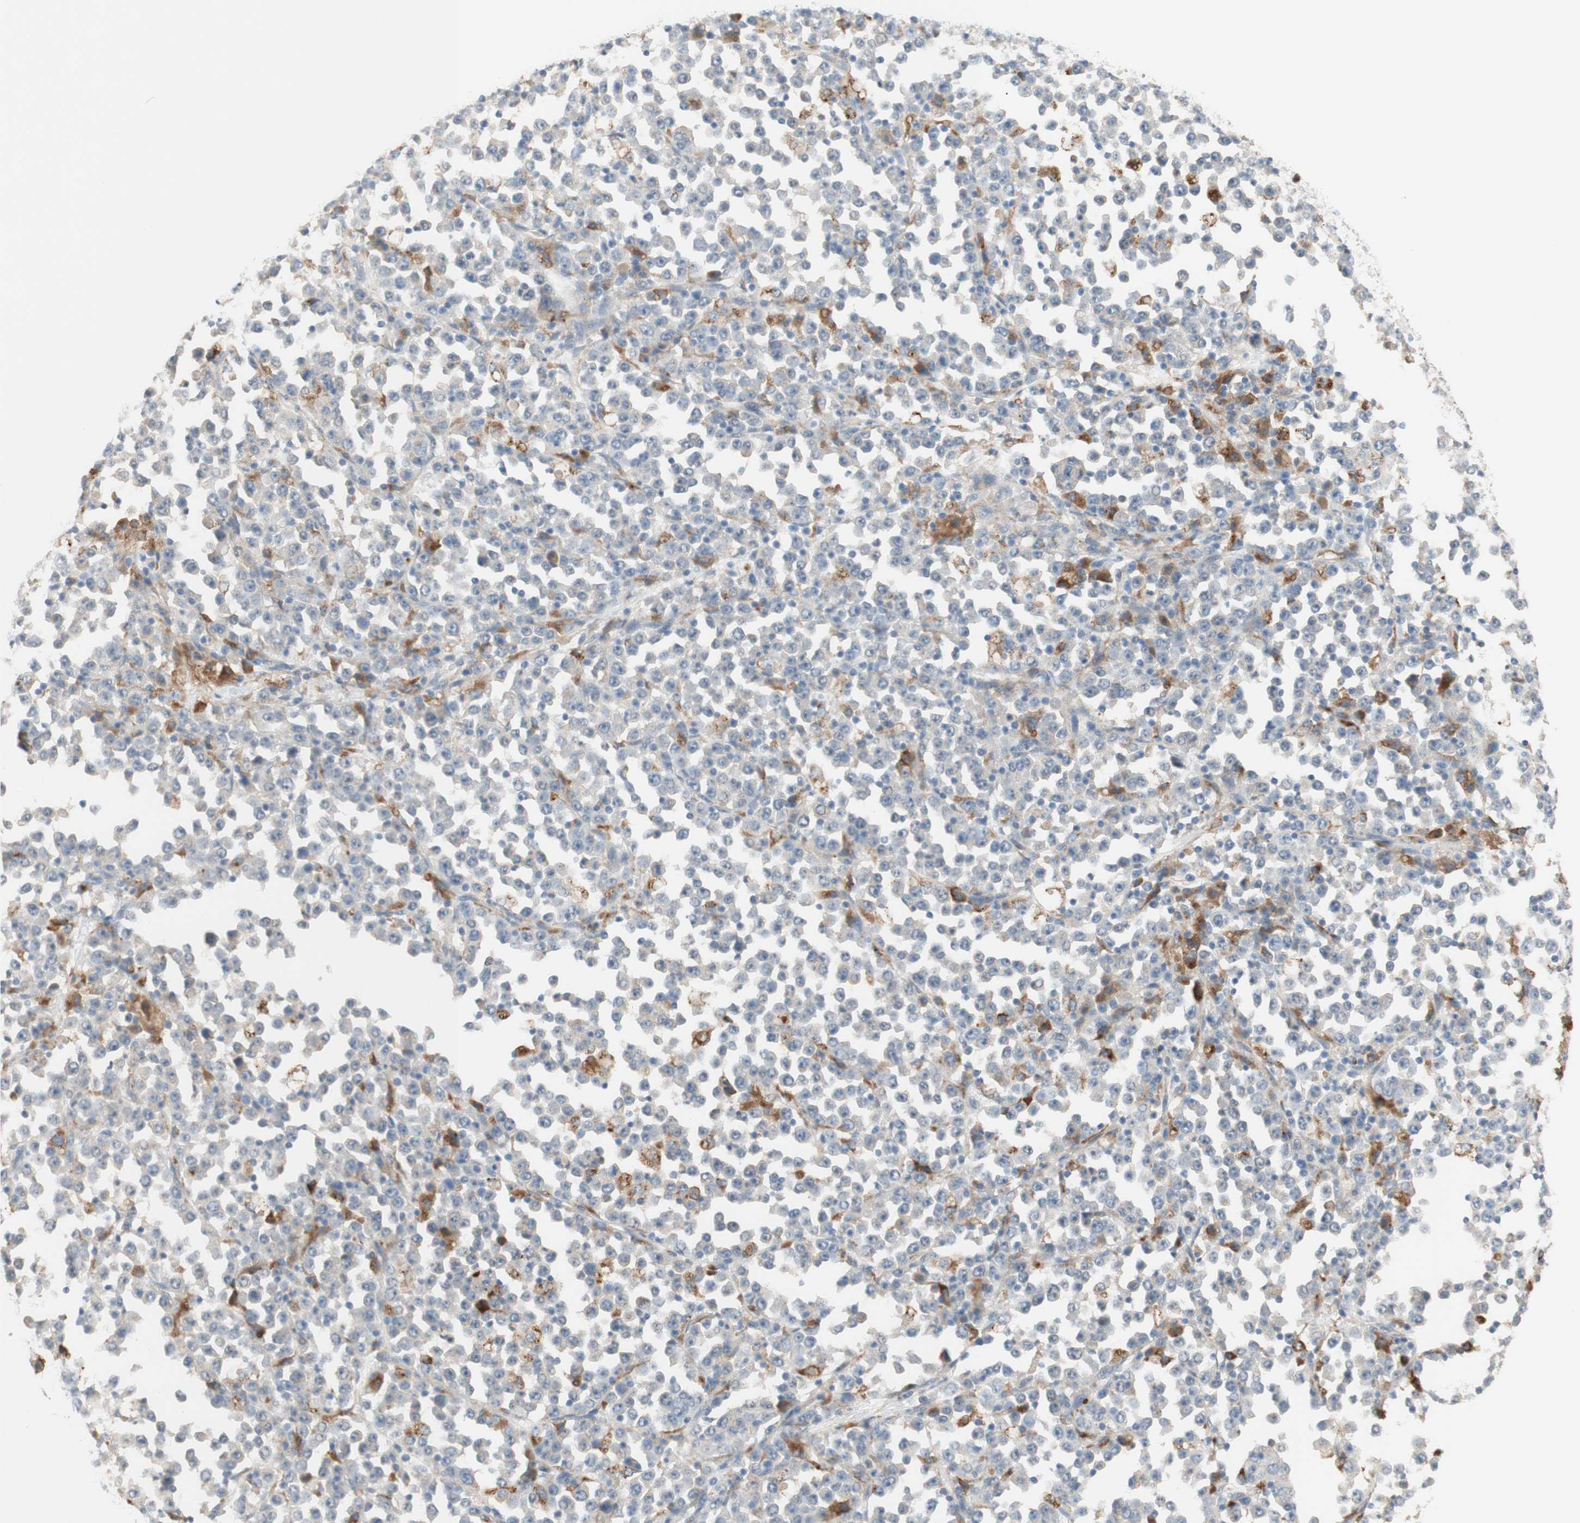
{"staining": {"intensity": "moderate", "quantity": "<25%", "location": "cytoplasmic/membranous"}, "tissue": "stomach cancer", "cell_type": "Tumor cells", "image_type": "cancer", "snomed": [{"axis": "morphology", "description": "Normal tissue, NOS"}, {"axis": "morphology", "description": "Adenocarcinoma, NOS"}, {"axis": "topography", "description": "Stomach, upper"}, {"axis": "topography", "description": "Stomach"}], "caption": "About <25% of tumor cells in human adenocarcinoma (stomach) exhibit moderate cytoplasmic/membranous protein expression as visualized by brown immunohistochemical staining.", "gene": "GAPT", "patient": {"sex": "male", "age": 59}}